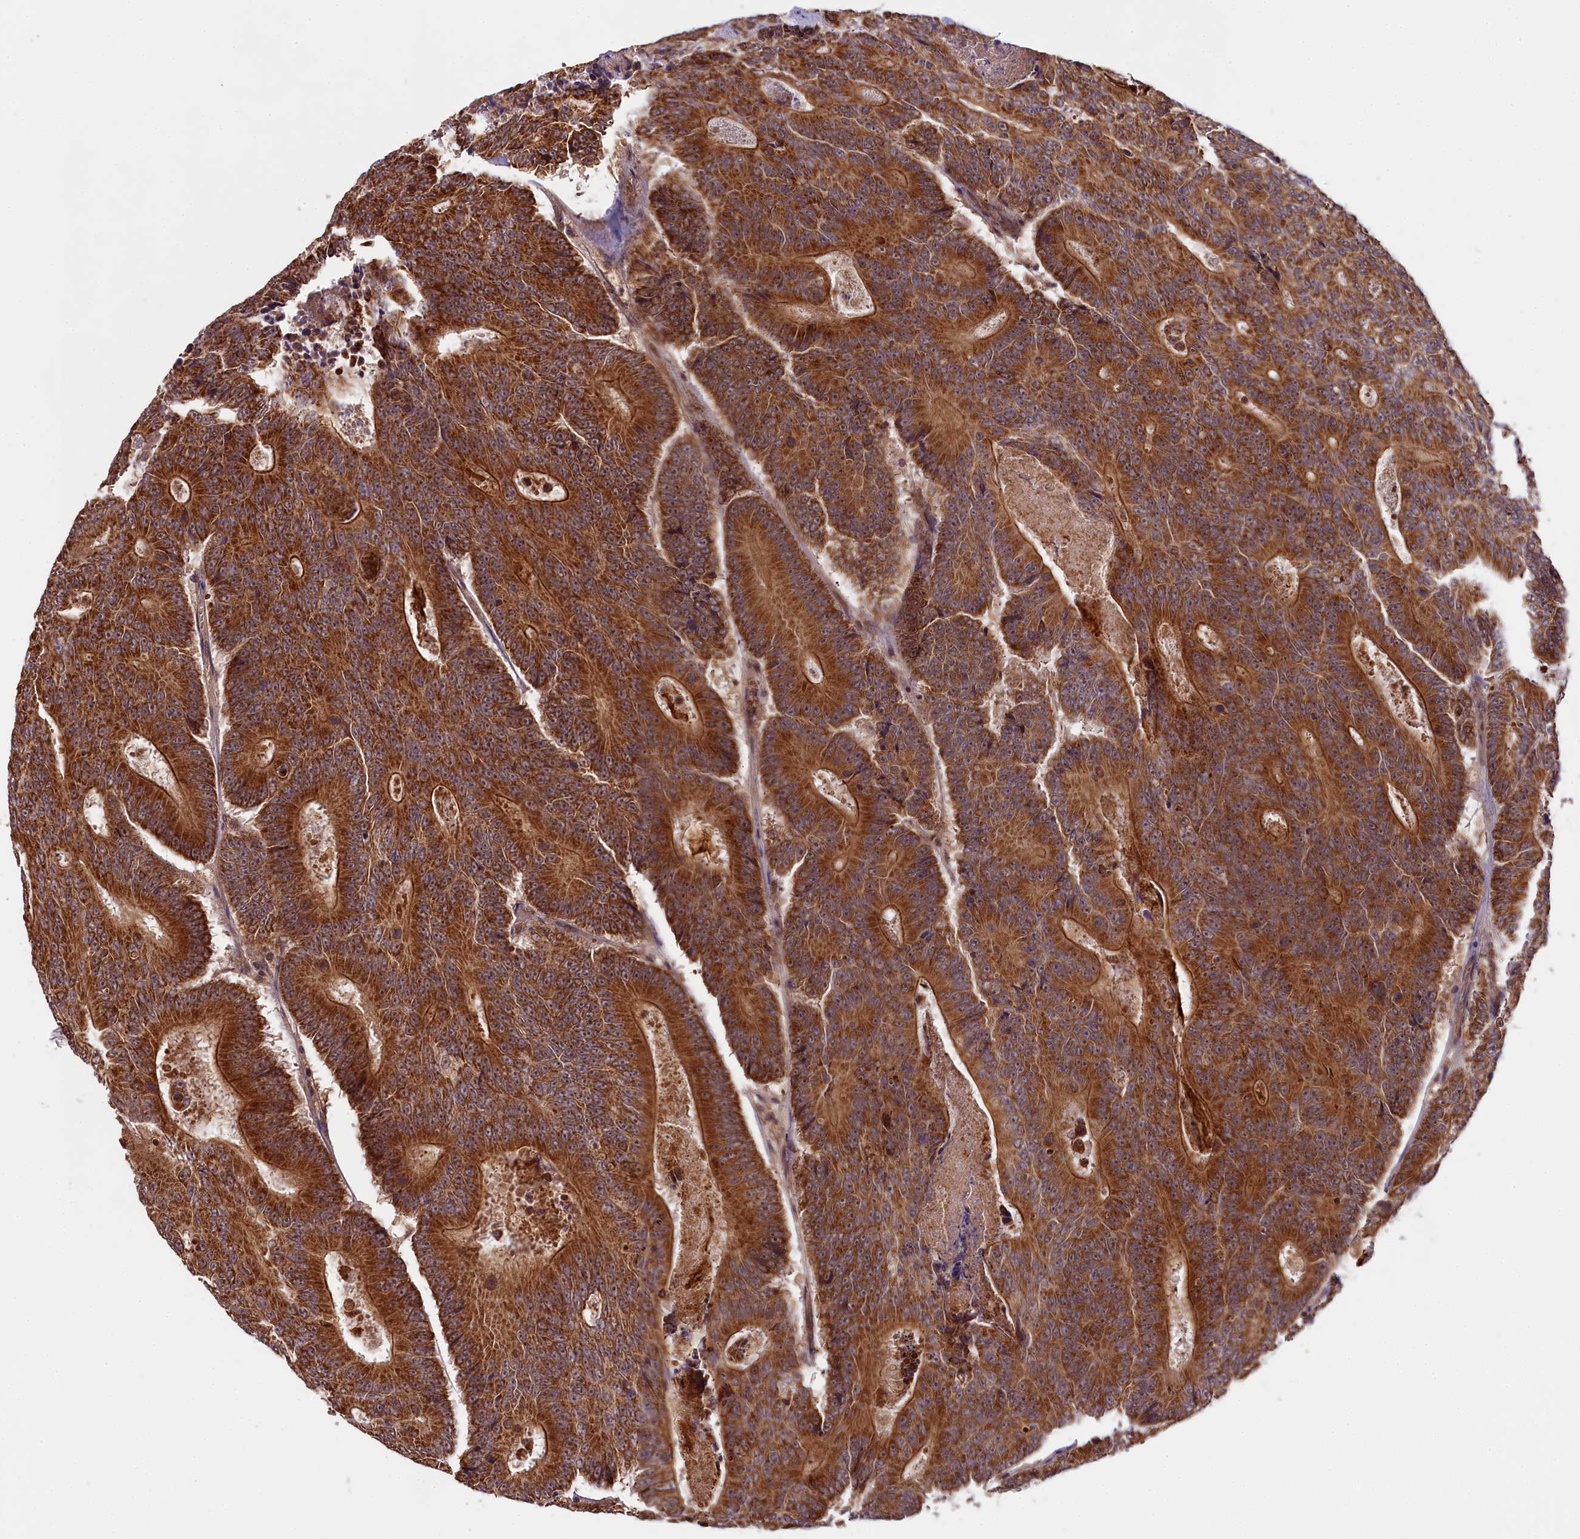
{"staining": {"intensity": "strong", "quantity": ">75%", "location": "cytoplasmic/membranous"}, "tissue": "colorectal cancer", "cell_type": "Tumor cells", "image_type": "cancer", "snomed": [{"axis": "morphology", "description": "Adenocarcinoma, NOS"}, {"axis": "topography", "description": "Colon"}], "caption": "Brown immunohistochemical staining in colorectal adenocarcinoma reveals strong cytoplasmic/membranous expression in about >75% of tumor cells.", "gene": "CARD8", "patient": {"sex": "male", "age": 83}}